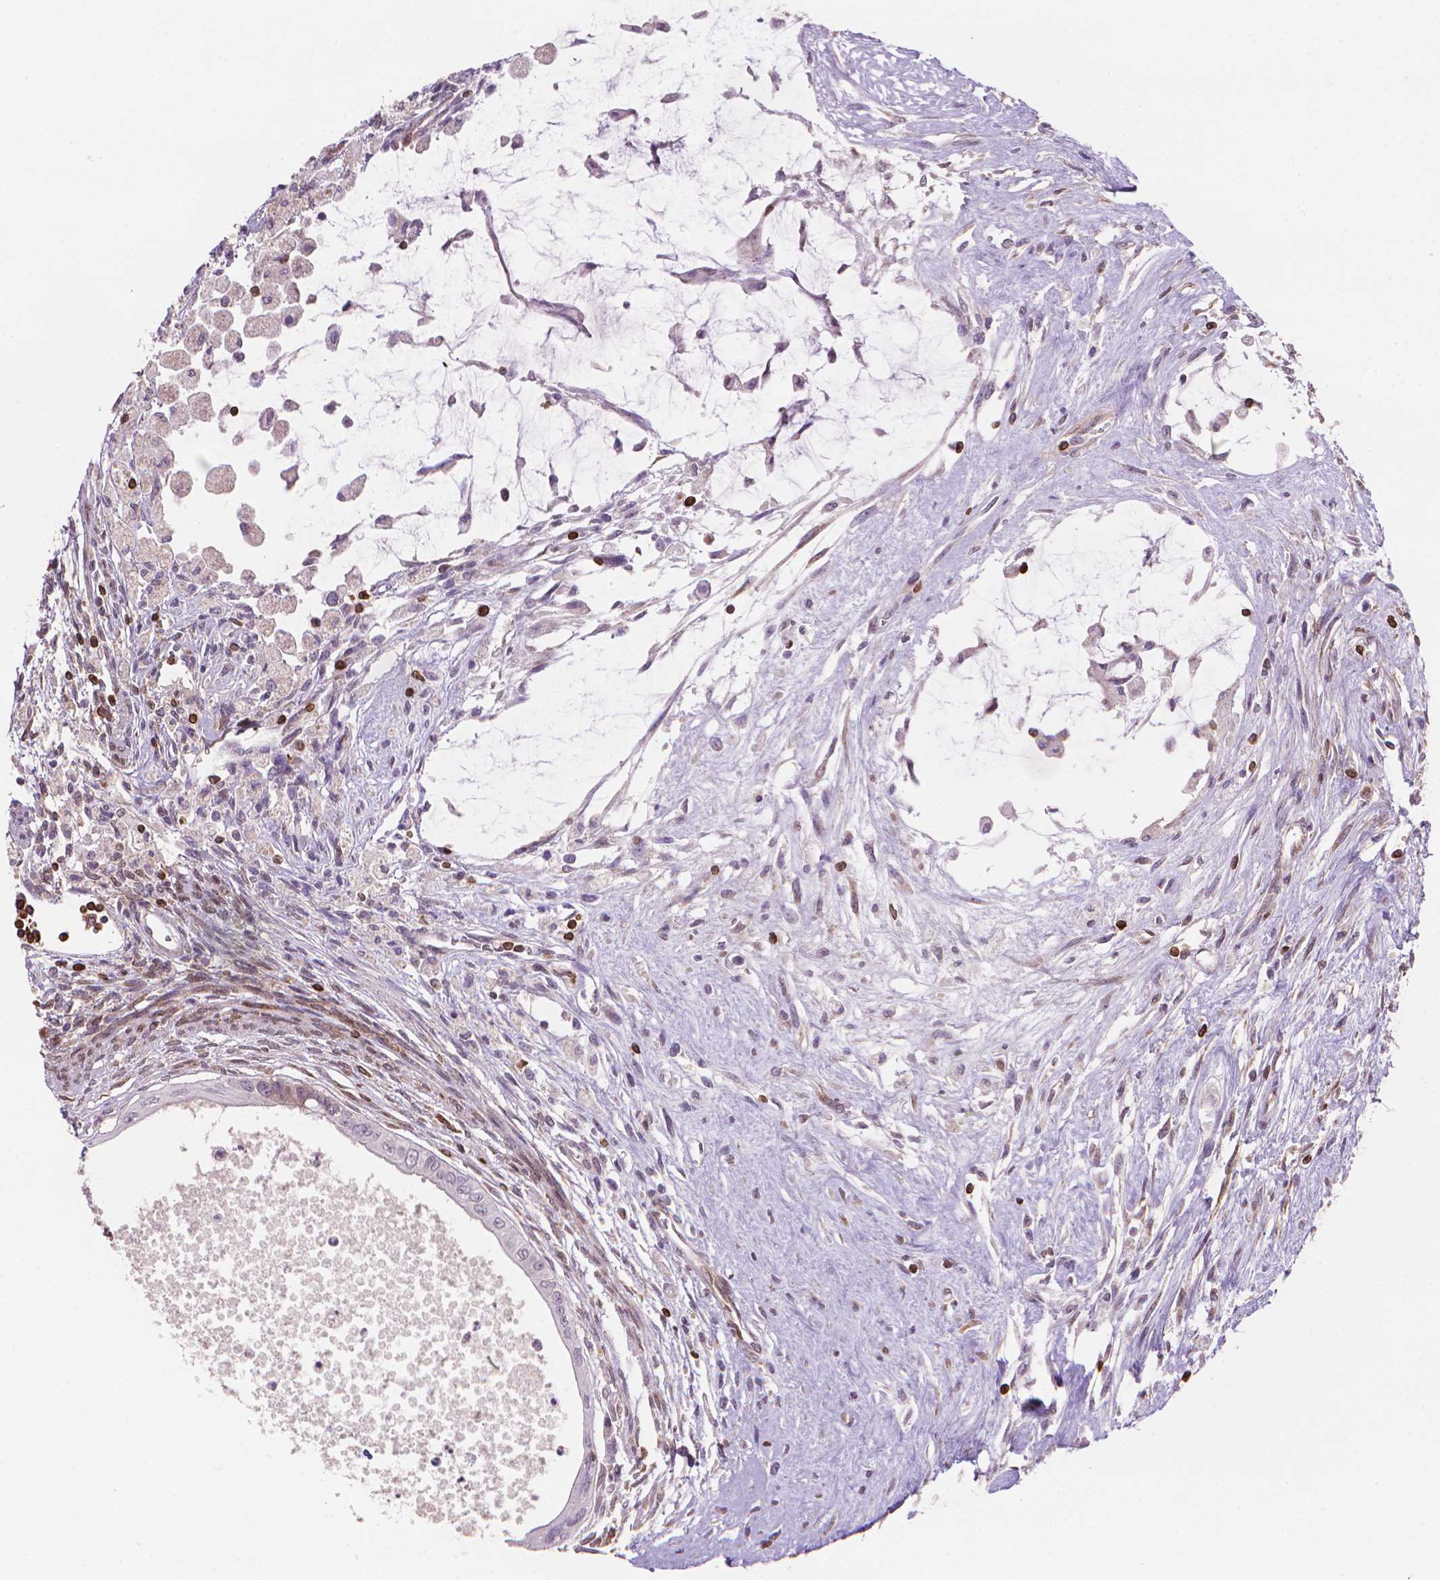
{"staining": {"intensity": "moderate", "quantity": "<25%", "location": "cytoplasmic/membranous"}, "tissue": "testis cancer", "cell_type": "Tumor cells", "image_type": "cancer", "snomed": [{"axis": "morphology", "description": "Carcinoma, Embryonal, NOS"}, {"axis": "topography", "description": "Testis"}], "caption": "Moderate cytoplasmic/membranous staining is seen in approximately <25% of tumor cells in testis cancer. (brown staining indicates protein expression, while blue staining denotes nuclei).", "gene": "BCL2", "patient": {"sex": "male", "age": 37}}